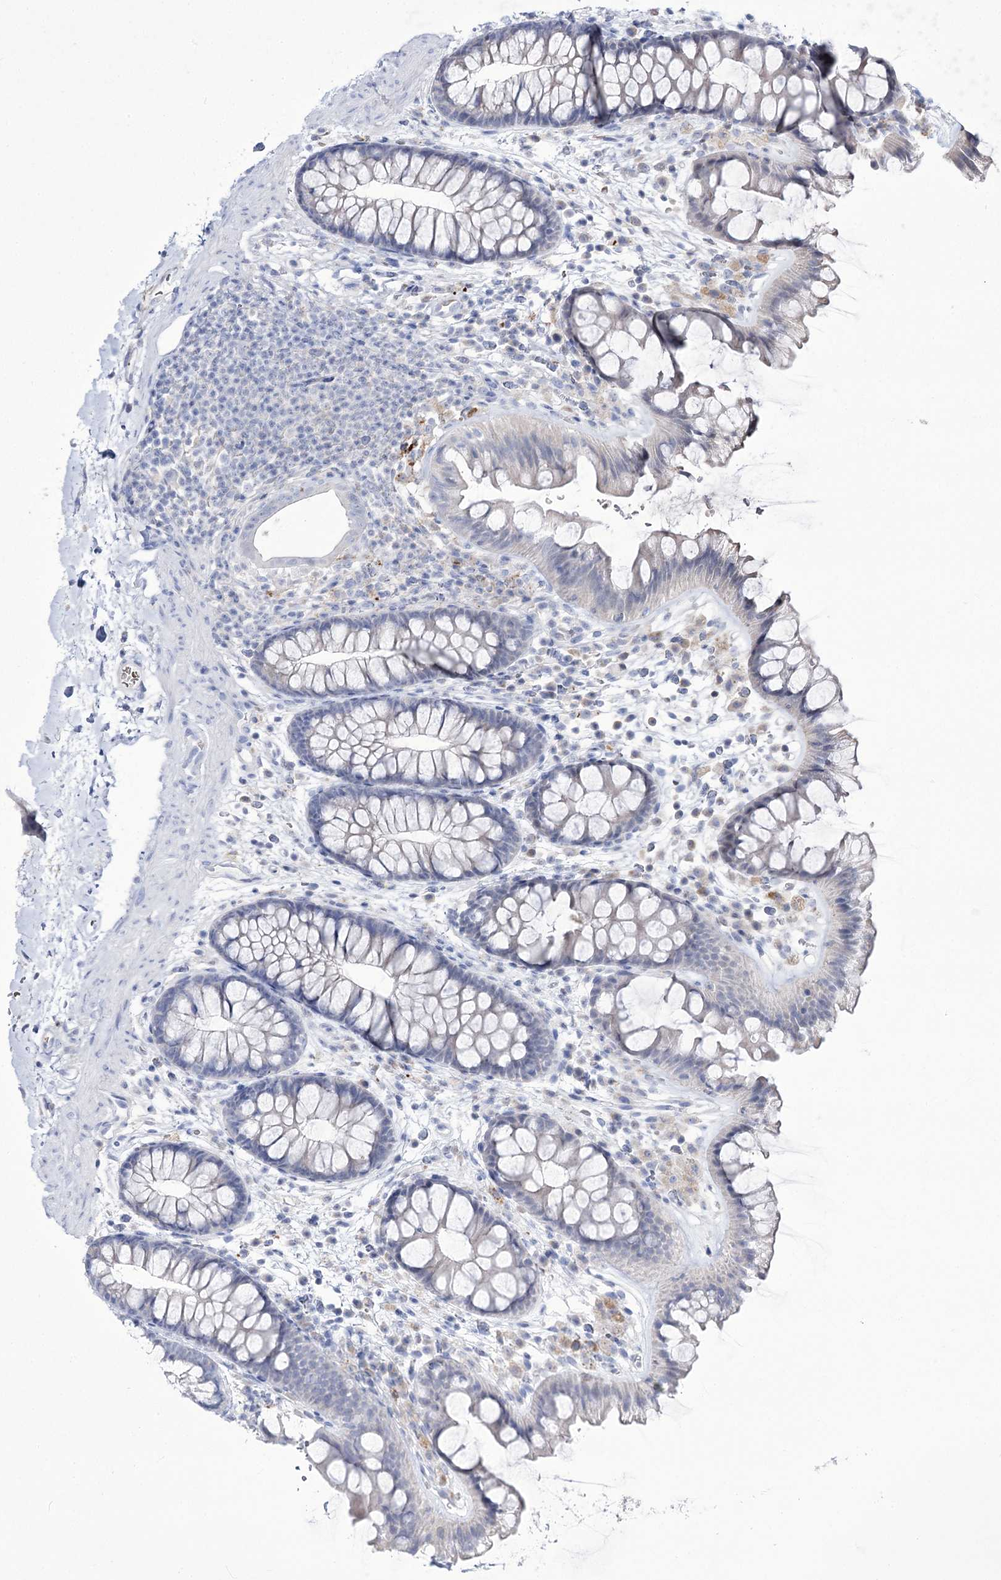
{"staining": {"intensity": "negative", "quantity": "none", "location": "none"}, "tissue": "colon", "cell_type": "Endothelial cells", "image_type": "normal", "snomed": [{"axis": "morphology", "description": "Normal tissue, NOS"}, {"axis": "topography", "description": "Colon"}], "caption": "This is an immunohistochemistry (IHC) histopathology image of normal colon. There is no positivity in endothelial cells.", "gene": "ZNF622", "patient": {"sex": "female", "age": 62}}